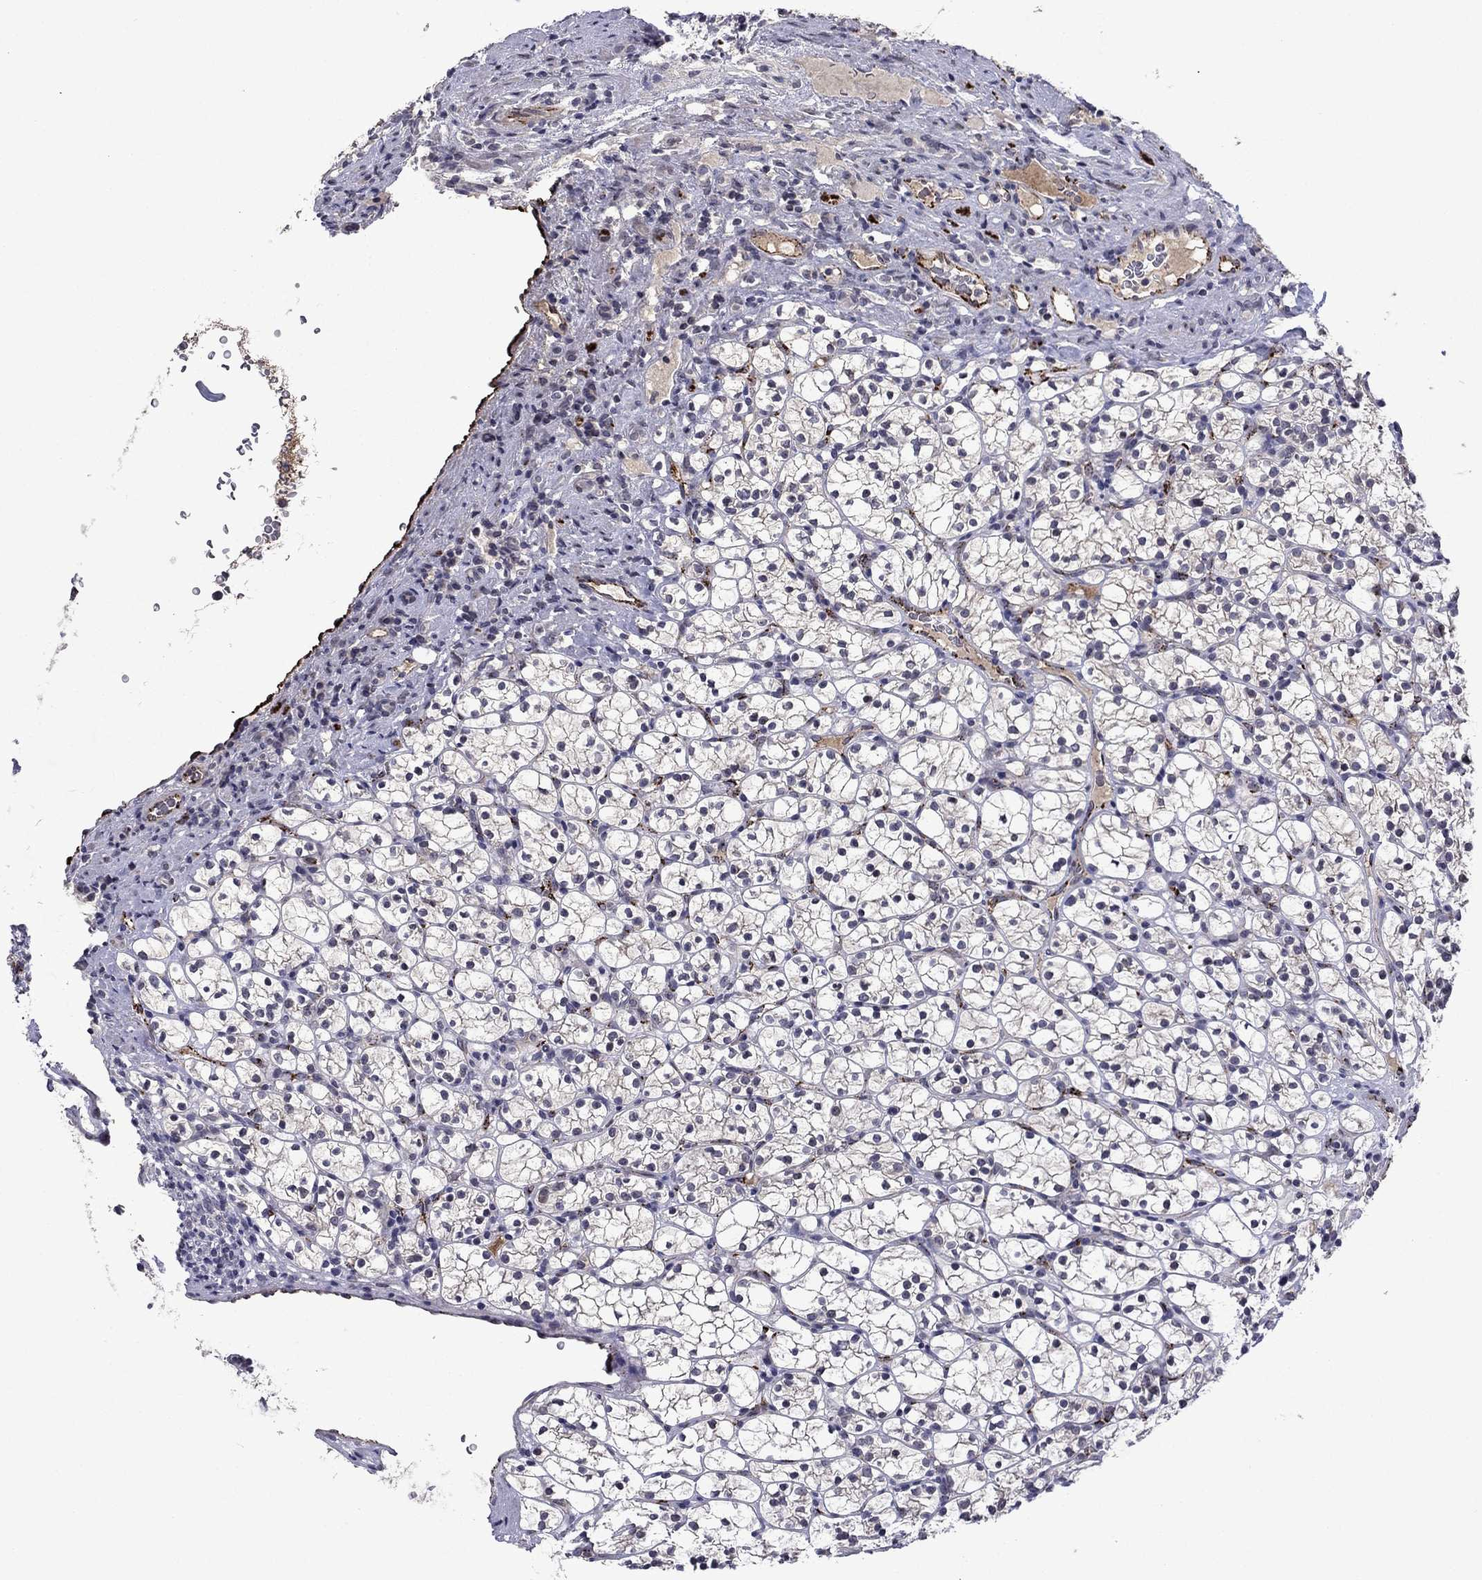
{"staining": {"intensity": "negative", "quantity": "none", "location": "none"}, "tissue": "renal cancer", "cell_type": "Tumor cells", "image_type": "cancer", "snomed": [{"axis": "morphology", "description": "Adenocarcinoma, NOS"}, {"axis": "topography", "description": "Kidney"}], "caption": "Tumor cells show no significant protein staining in renal cancer. (Immunohistochemistry (ihc), brightfield microscopy, high magnification).", "gene": "SLITRK1", "patient": {"sex": "female", "age": 89}}